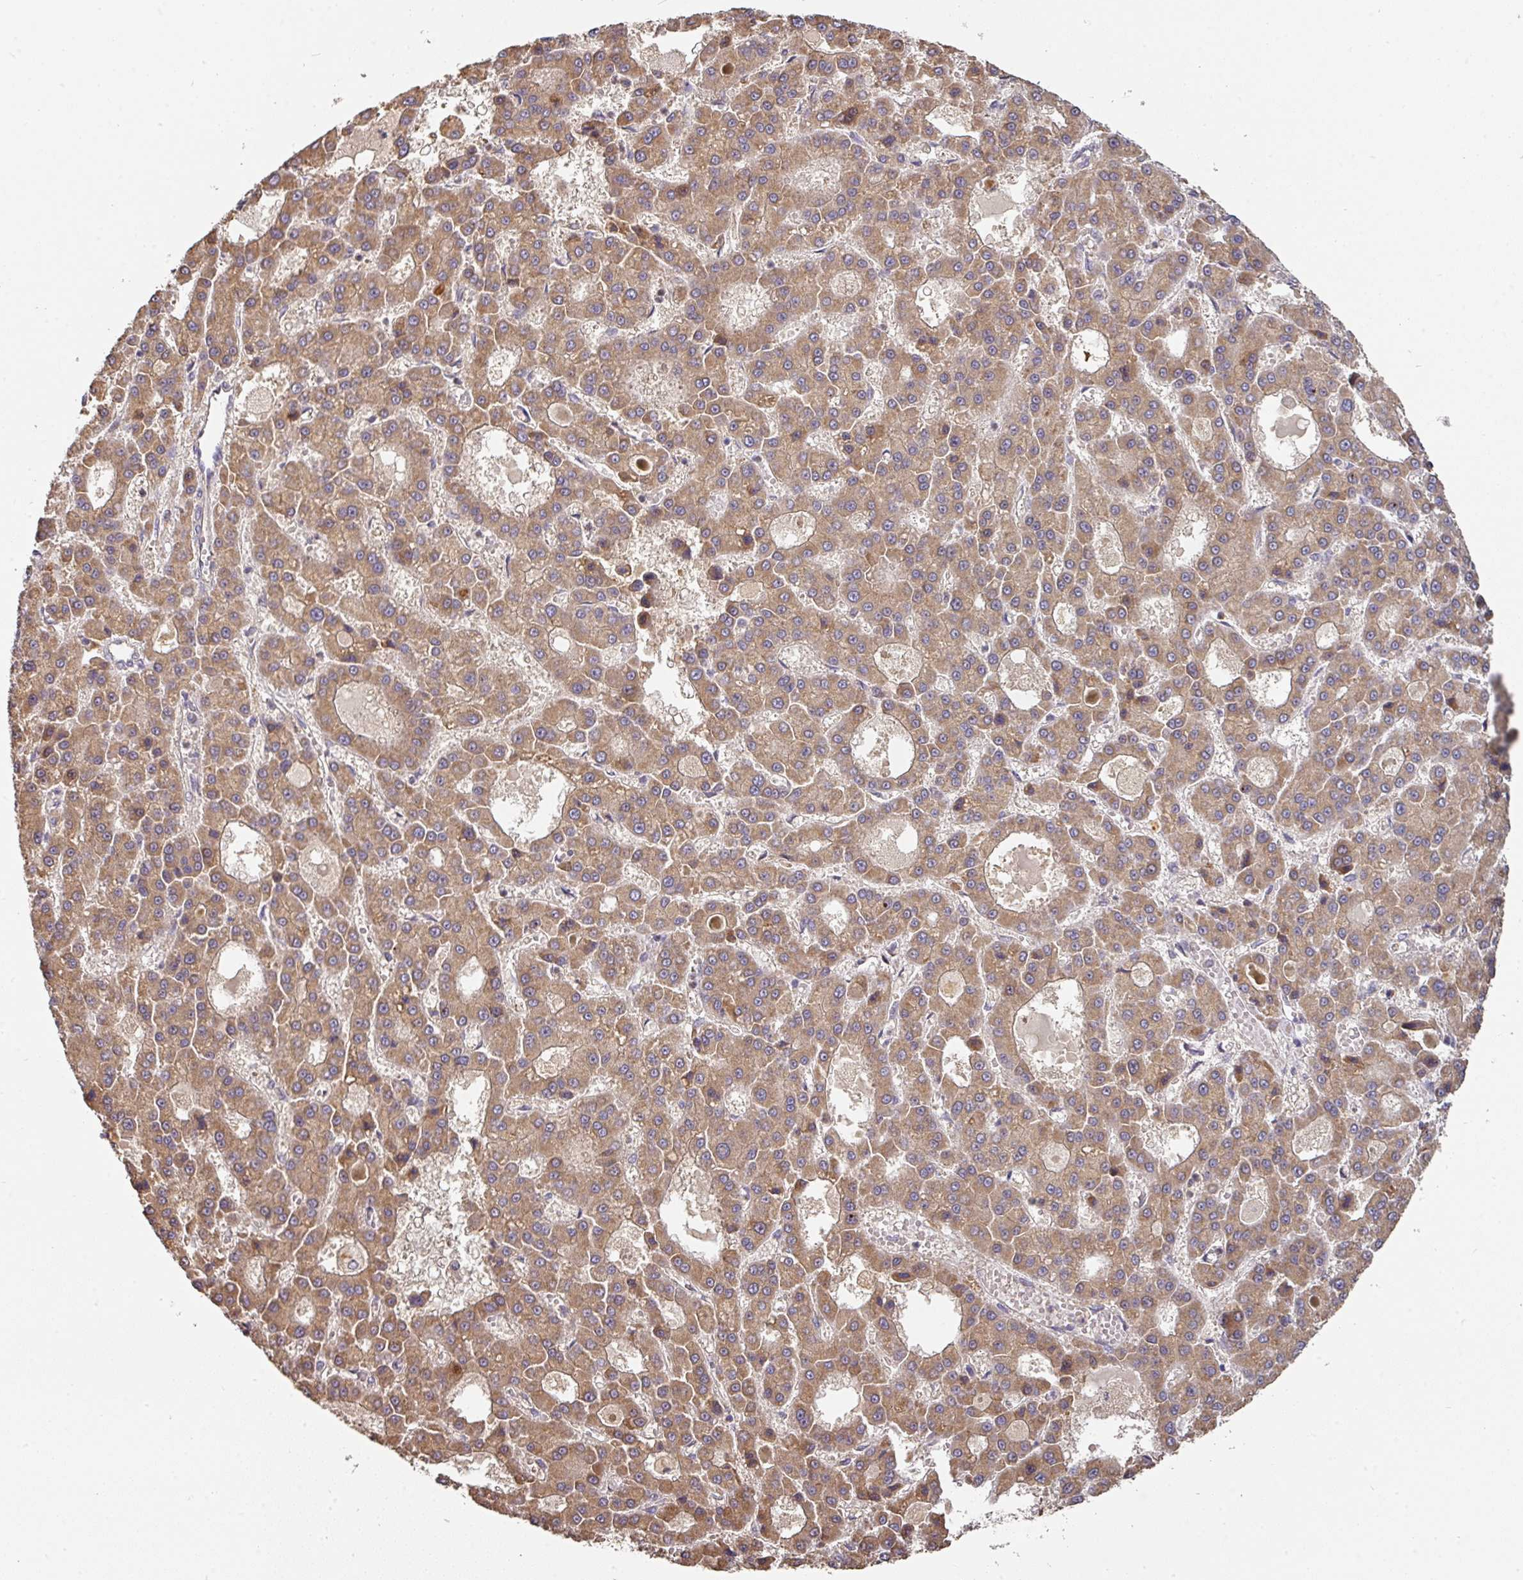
{"staining": {"intensity": "moderate", "quantity": ">75%", "location": "cytoplasmic/membranous"}, "tissue": "liver cancer", "cell_type": "Tumor cells", "image_type": "cancer", "snomed": [{"axis": "morphology", "description": "Carcinoma, Hepatocellular, NOS"}, {"axis": "topography", "description": "Liver"}], "caption": "Liver cancer (hepatocellular carcinoma) was stained to show a protein in brown. There is medium levels of moderate cytoplasmic/membranous positivity in approximately >75% of tumor cells. The protein of interest is shown in brown color, while the nuclei are stained blue.", "gene": "ACVR2B", "patient": {"sex": "male", "age": 70}}